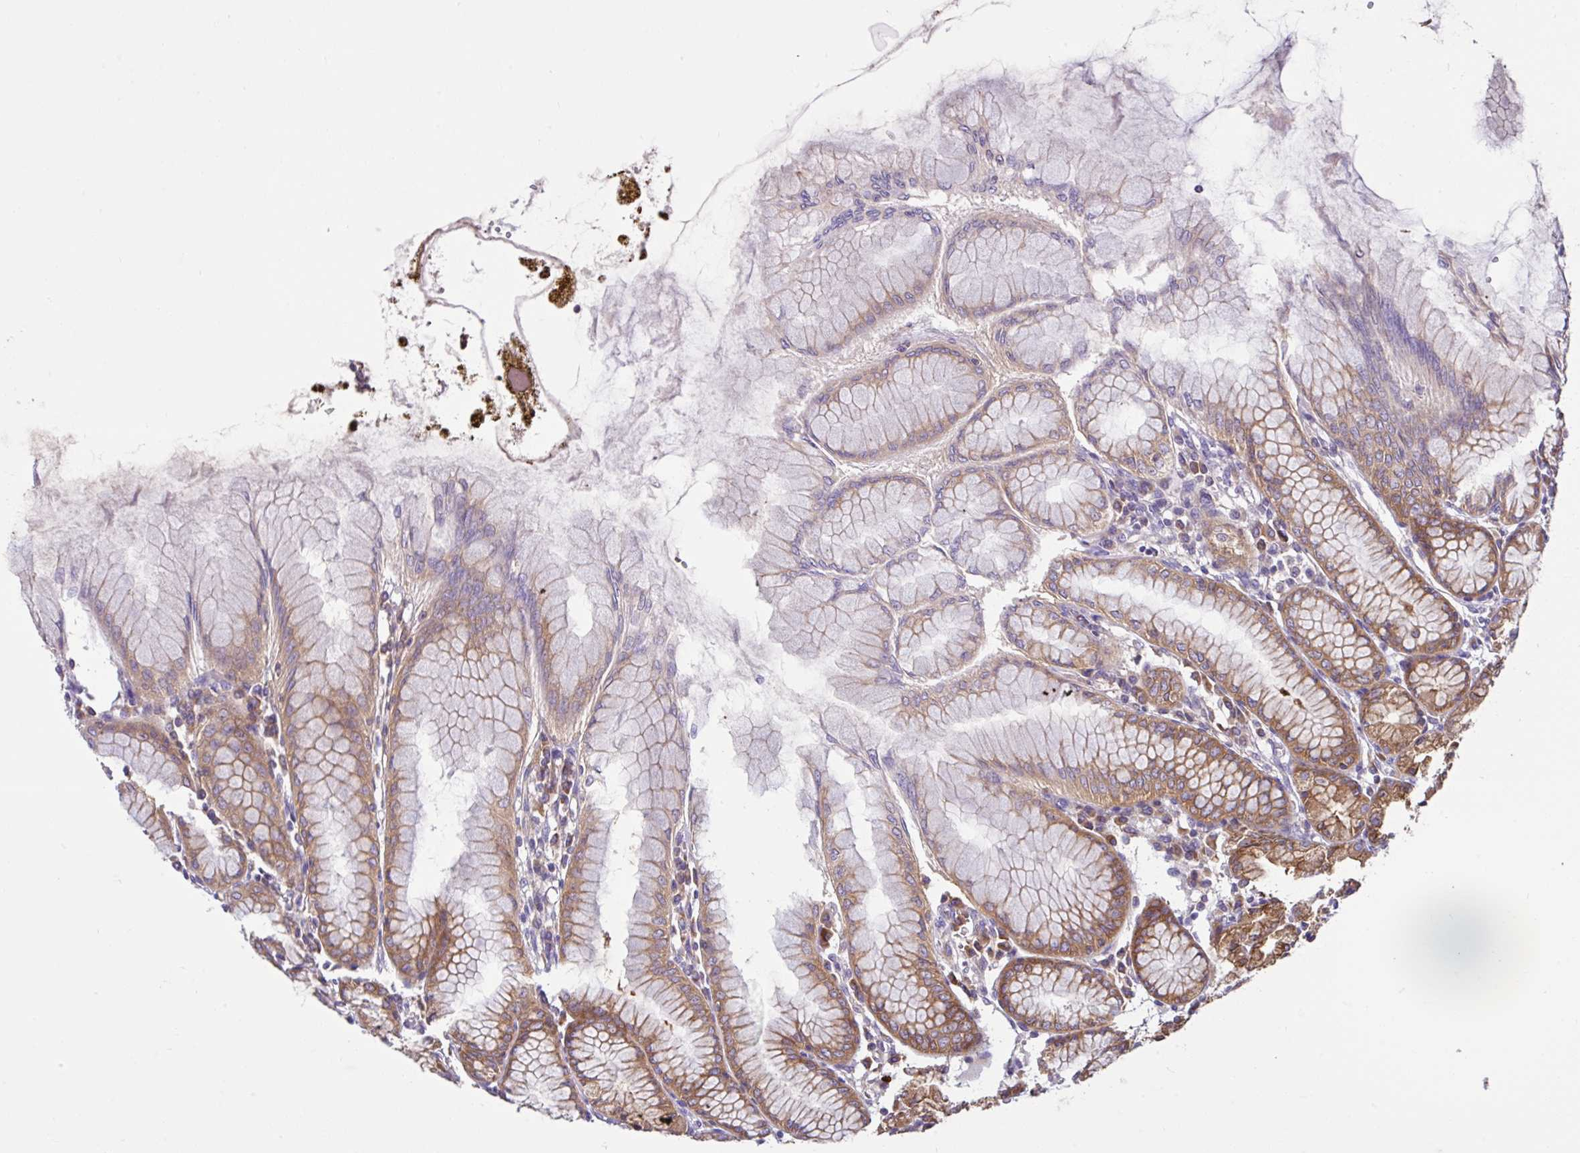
{"staining": {"intensity": "strong", "quantity": "25%-75%", "location": "cytoplasmic/membranous"}, "tissue": "stomach", "cell_type": "Glandular cells", "image_type": "normal", "snomed": [{"axis": "morphology", "description": "Normal tissue, NOS"}, {"axis": "topography", "description": "Stomach"}], "caption": "Strong cytoplasmic/membranous staining is present in approximately 25%-75% of glandular cells in normal stomach. (DAB (3,3'-diaminobenzidine) = brown stain, brightfield microscopy at high magnification).", "gene": "LARS1", "patient": {"sex": "female", "age": 57}}